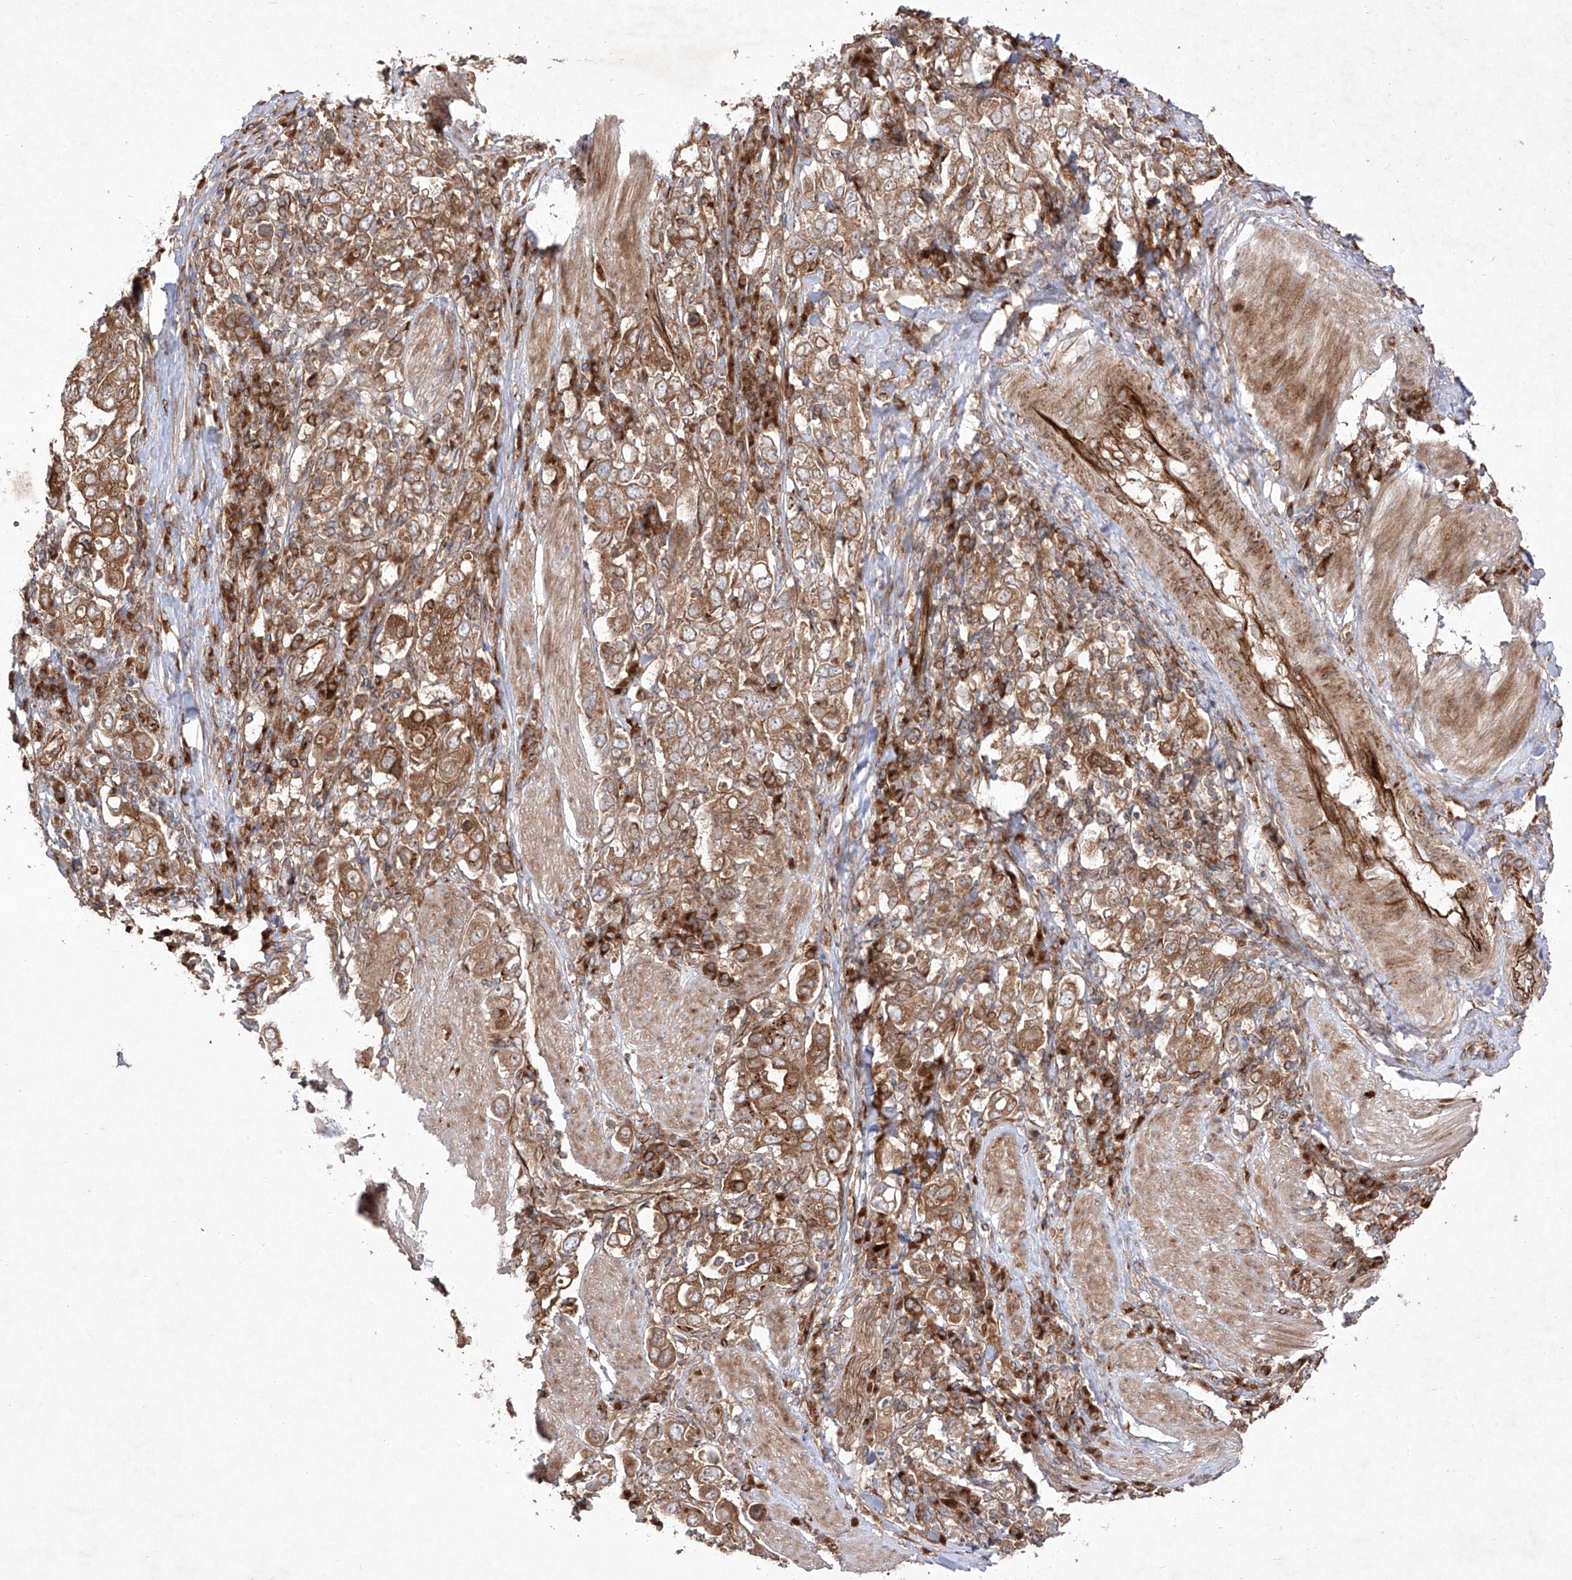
{"staining": {"intensity": "moderate", "quantity": ">75%", "location": "cytoplasmic/membranous"}, "tissue": "stomach cancer", "cell_type": "Tumor cells", "image_type": "cancer", "snomed": [{"axis": "morphology", "description": "Adenocarcinoma, NOS"}, {"axis": "topography", "description": "Stomach, upper"}], "caption": "Adenocarcinoma (stomach) tissue shows moderate cytoplasmic/membranous expression in about >75% of tumor cells, visualized by immunohistochemistry. The staining was performed using DAB, with brown indicating positive protein expression. Nuclei are stained blue with hematoxylin.", "gene": "YKT6", "patient": {"sex": "male", "age": 62}}